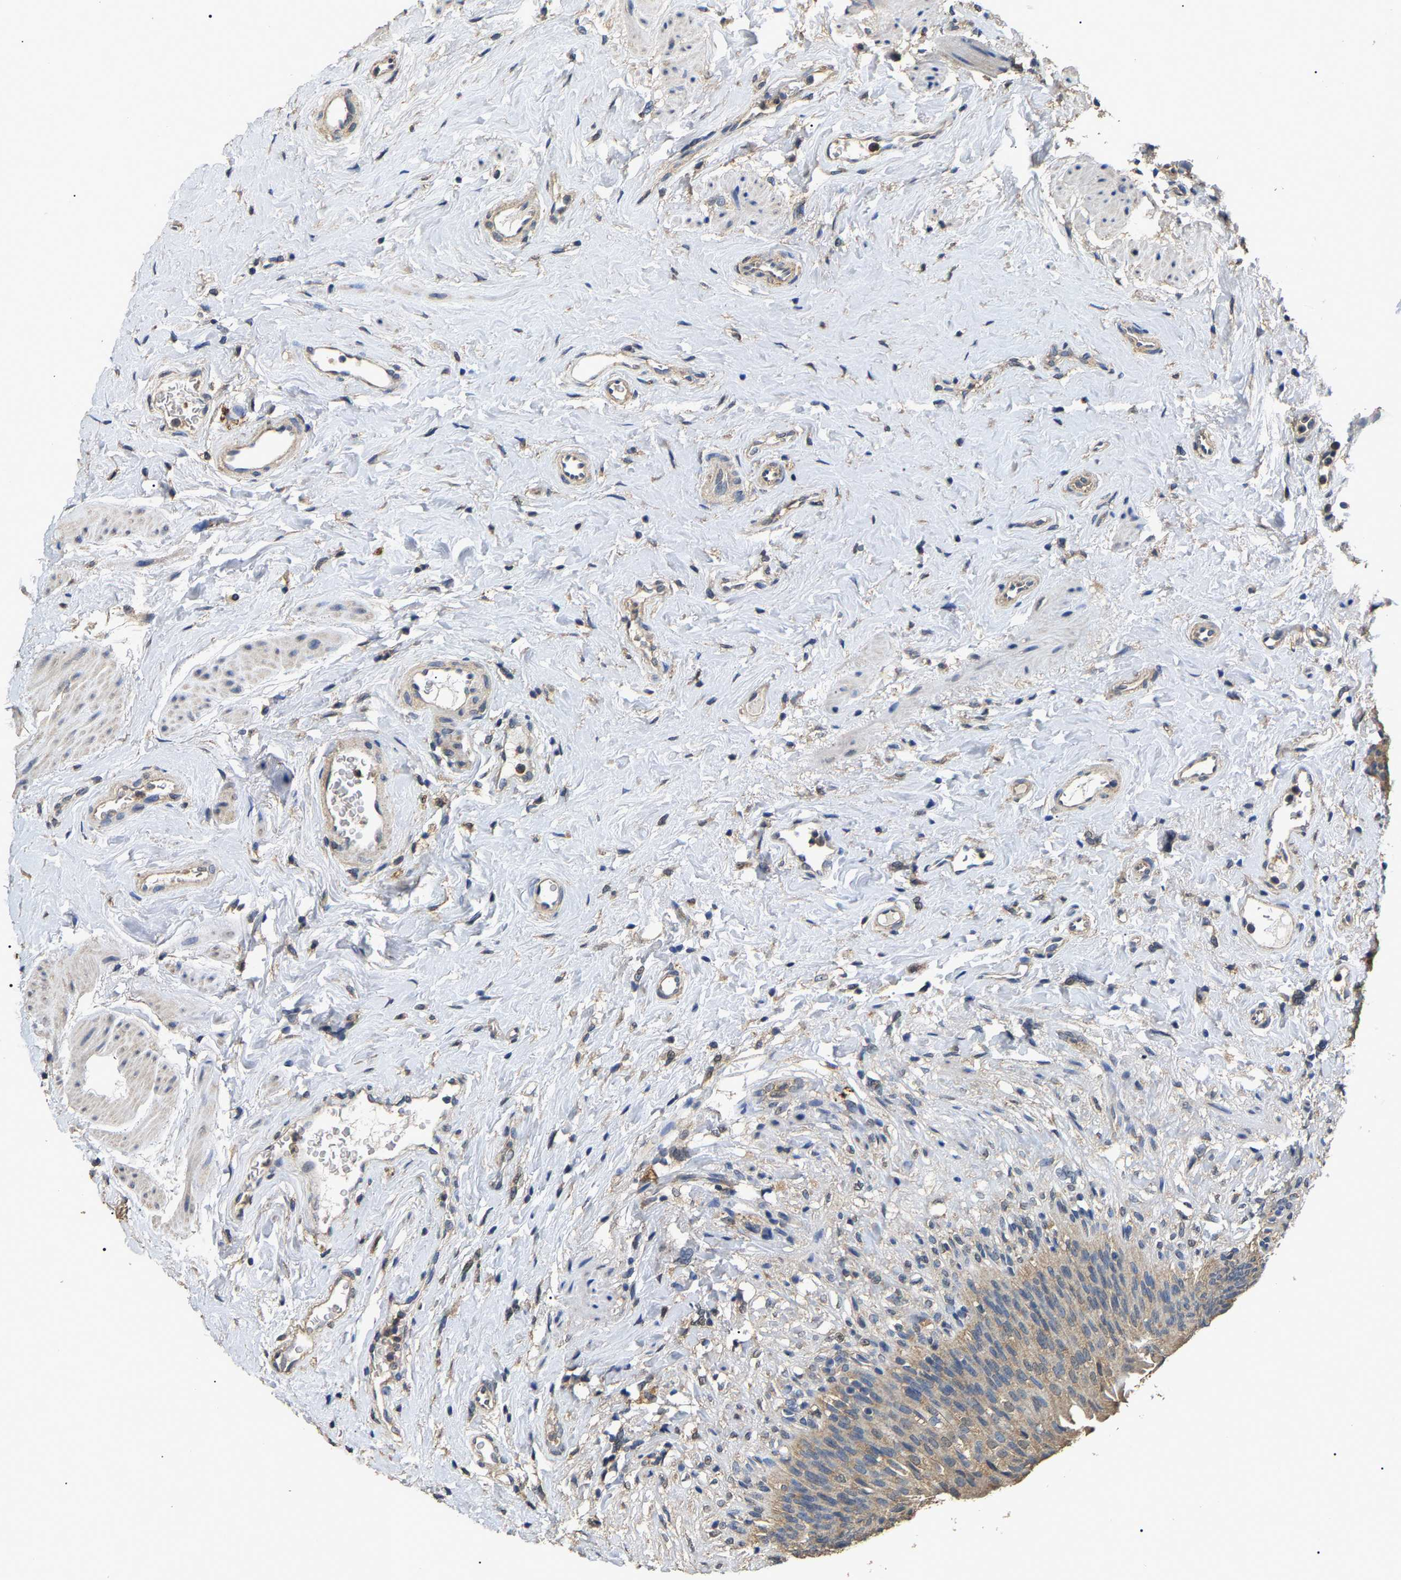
{"staining": {"intensity": "moderate", "quantity": ">75%", "location": "cytoplasmic/membranous"}, "tissue": "urinary bladder", "cell_type": "Urothelial cells", "image_type": "normal", "snomed": [{"axis": "morphology", "description": "Normal tissue, NOS"}, {"axis": "topography", "description": "Urinary bladder"}], "caption": "Immunohistochemistry histopathology image of unremarkable human urinary bladder stained for a protein (brown), which reveals medium levels of moderate cytoplasmic/membranous staining in approximately >75% of urothelial cells.", "gene": "PSMD8", "patient": {"sex": "female", "age": 79}}